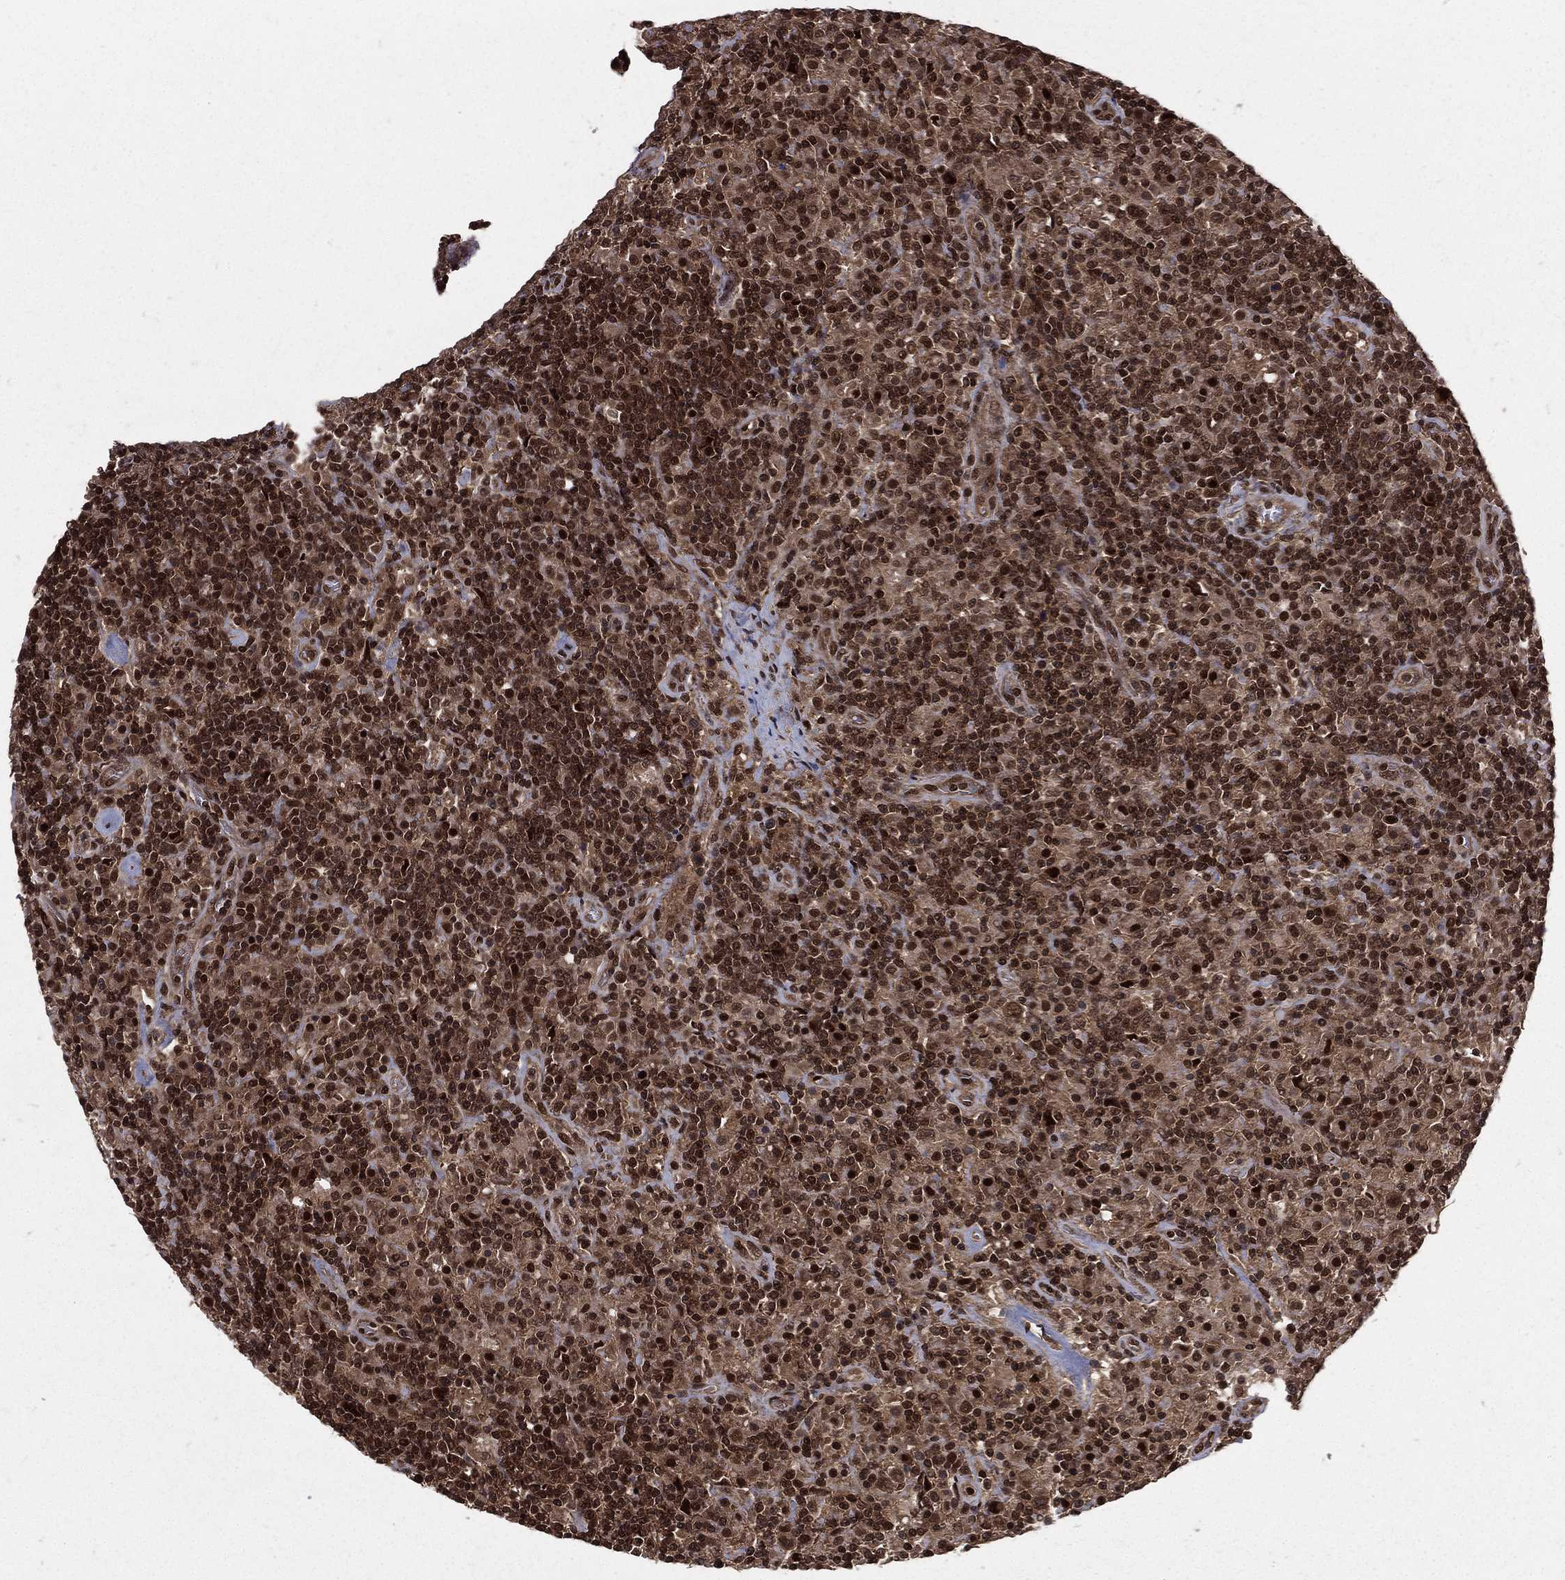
{"staining": {"intensity": "strong", "quantity": ">75%", "location": "nuclear"}, "tissue": "lymphoma", "cell_type": "Tumor cells", "image_type": "cancer", "snomed": [{"axis": "morphology", "description": "Hodgkin's disease, NOS"}, {"axis": "topography", "description": "Lymph node"}], "caption": "This photomicrograph displays Hodgkin's disease stained with immunohistochemistry to label a protein in brown. The nuclear of tumor cells show strong positivity for the protein. Nuclei are counter-stained blue.", "gene": "COPS4", "patient": {"sex": "male", "age": 70}}